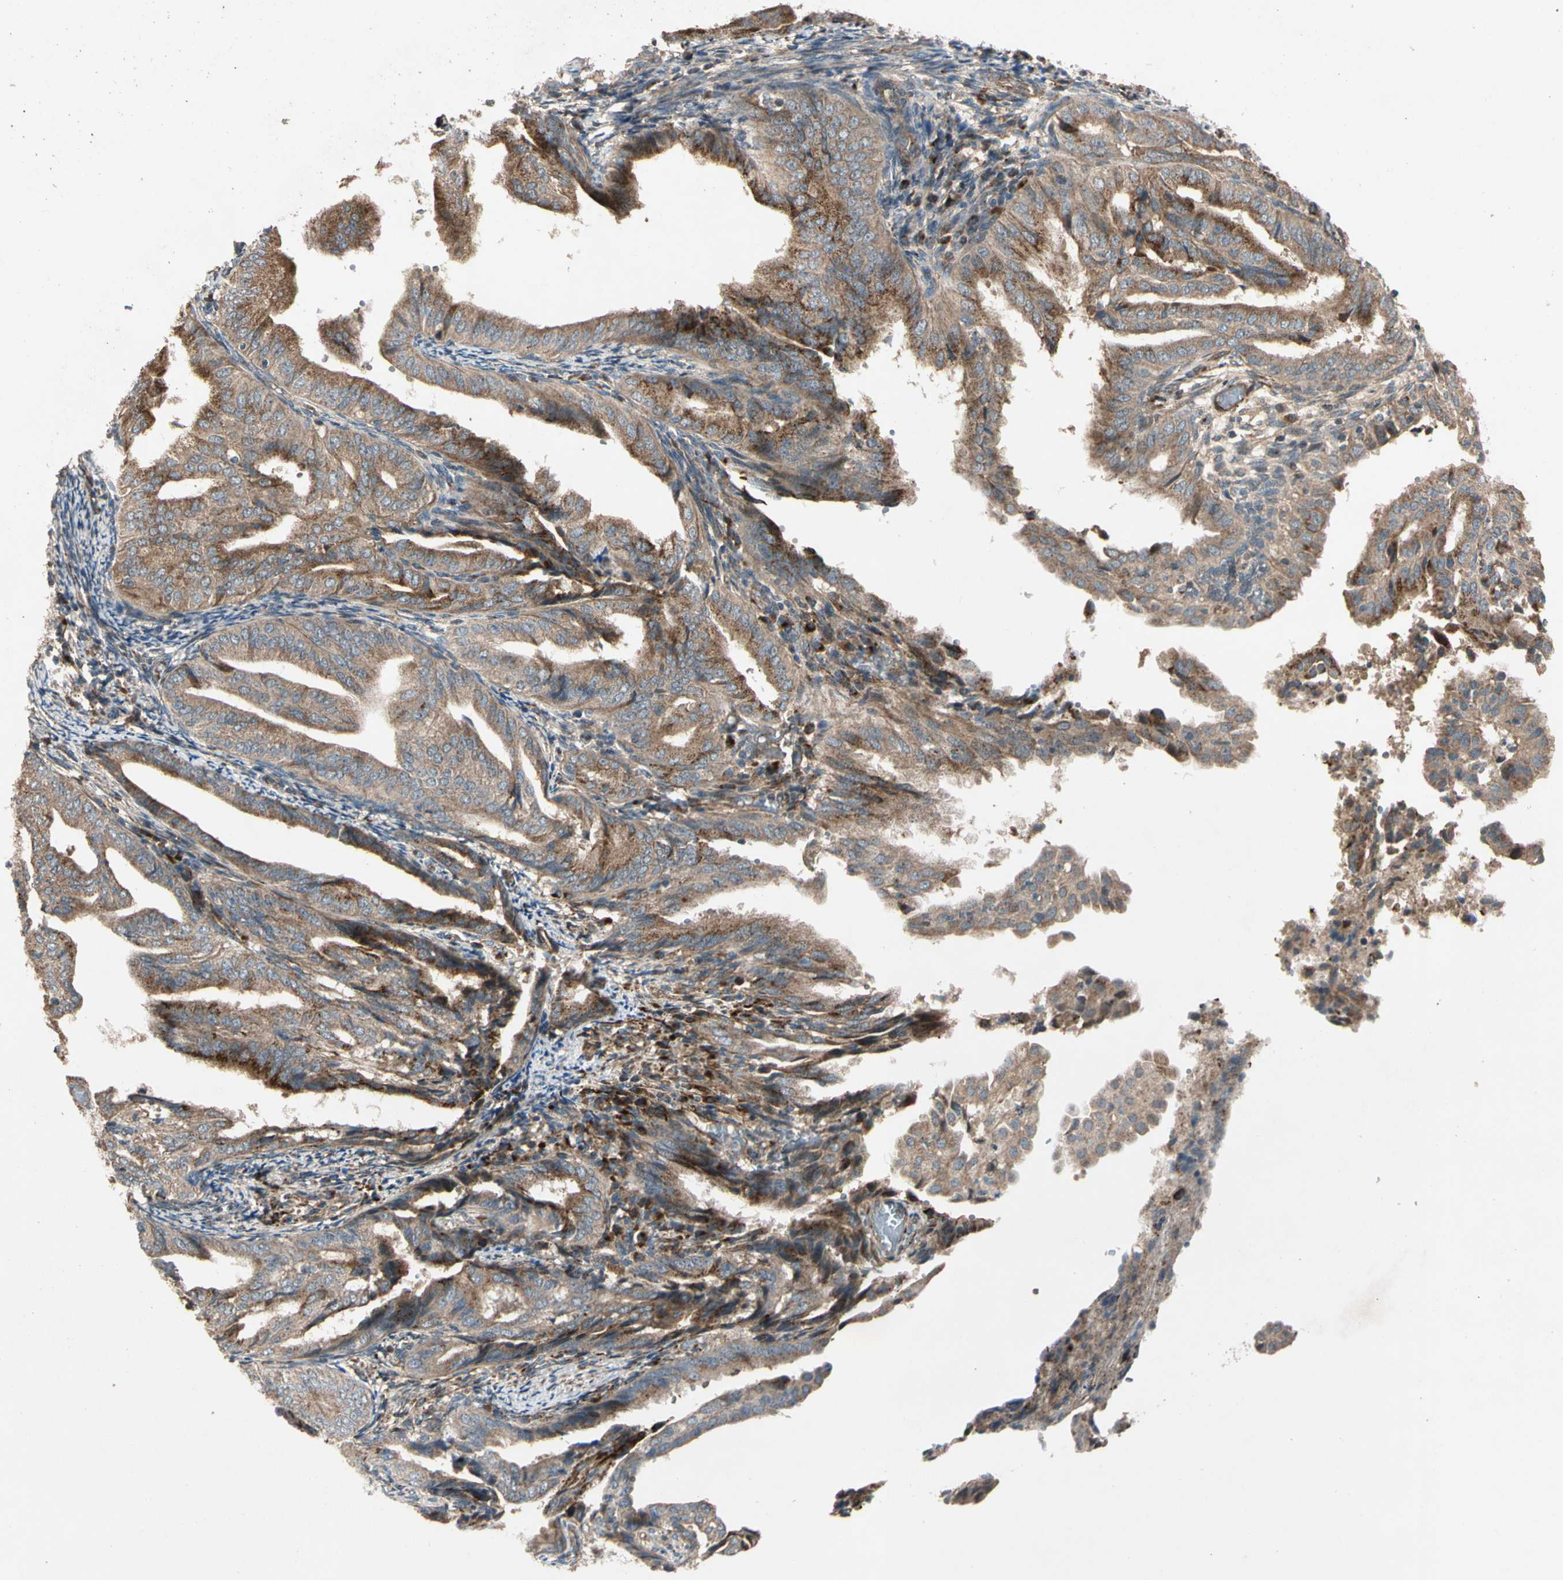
{"staining": {"intensity": "moderate", "quantity": ">75%", "location": "cytoplasmic/membranous"}, "tissue": "endometrial cancer", "cell_type": "Tumor cells", "image_type": "cancer", "snomed": [{"axis": "morphology", "description": "Adenocarcinoma, NOS"}, {"axis": "topography", "description": "Endometrium"}], "caption": "DAB (3,3'-diaminobenzidine) immunohistochemical staining of human adenocarcinoma (endometrial) exhibits moderate cytoplasmic/membranous protein staining in about >75% of tumor cells. Nuclei are stained in blue.", "gene": "GCK", "patient": {"sex": "female", "age": 58}}